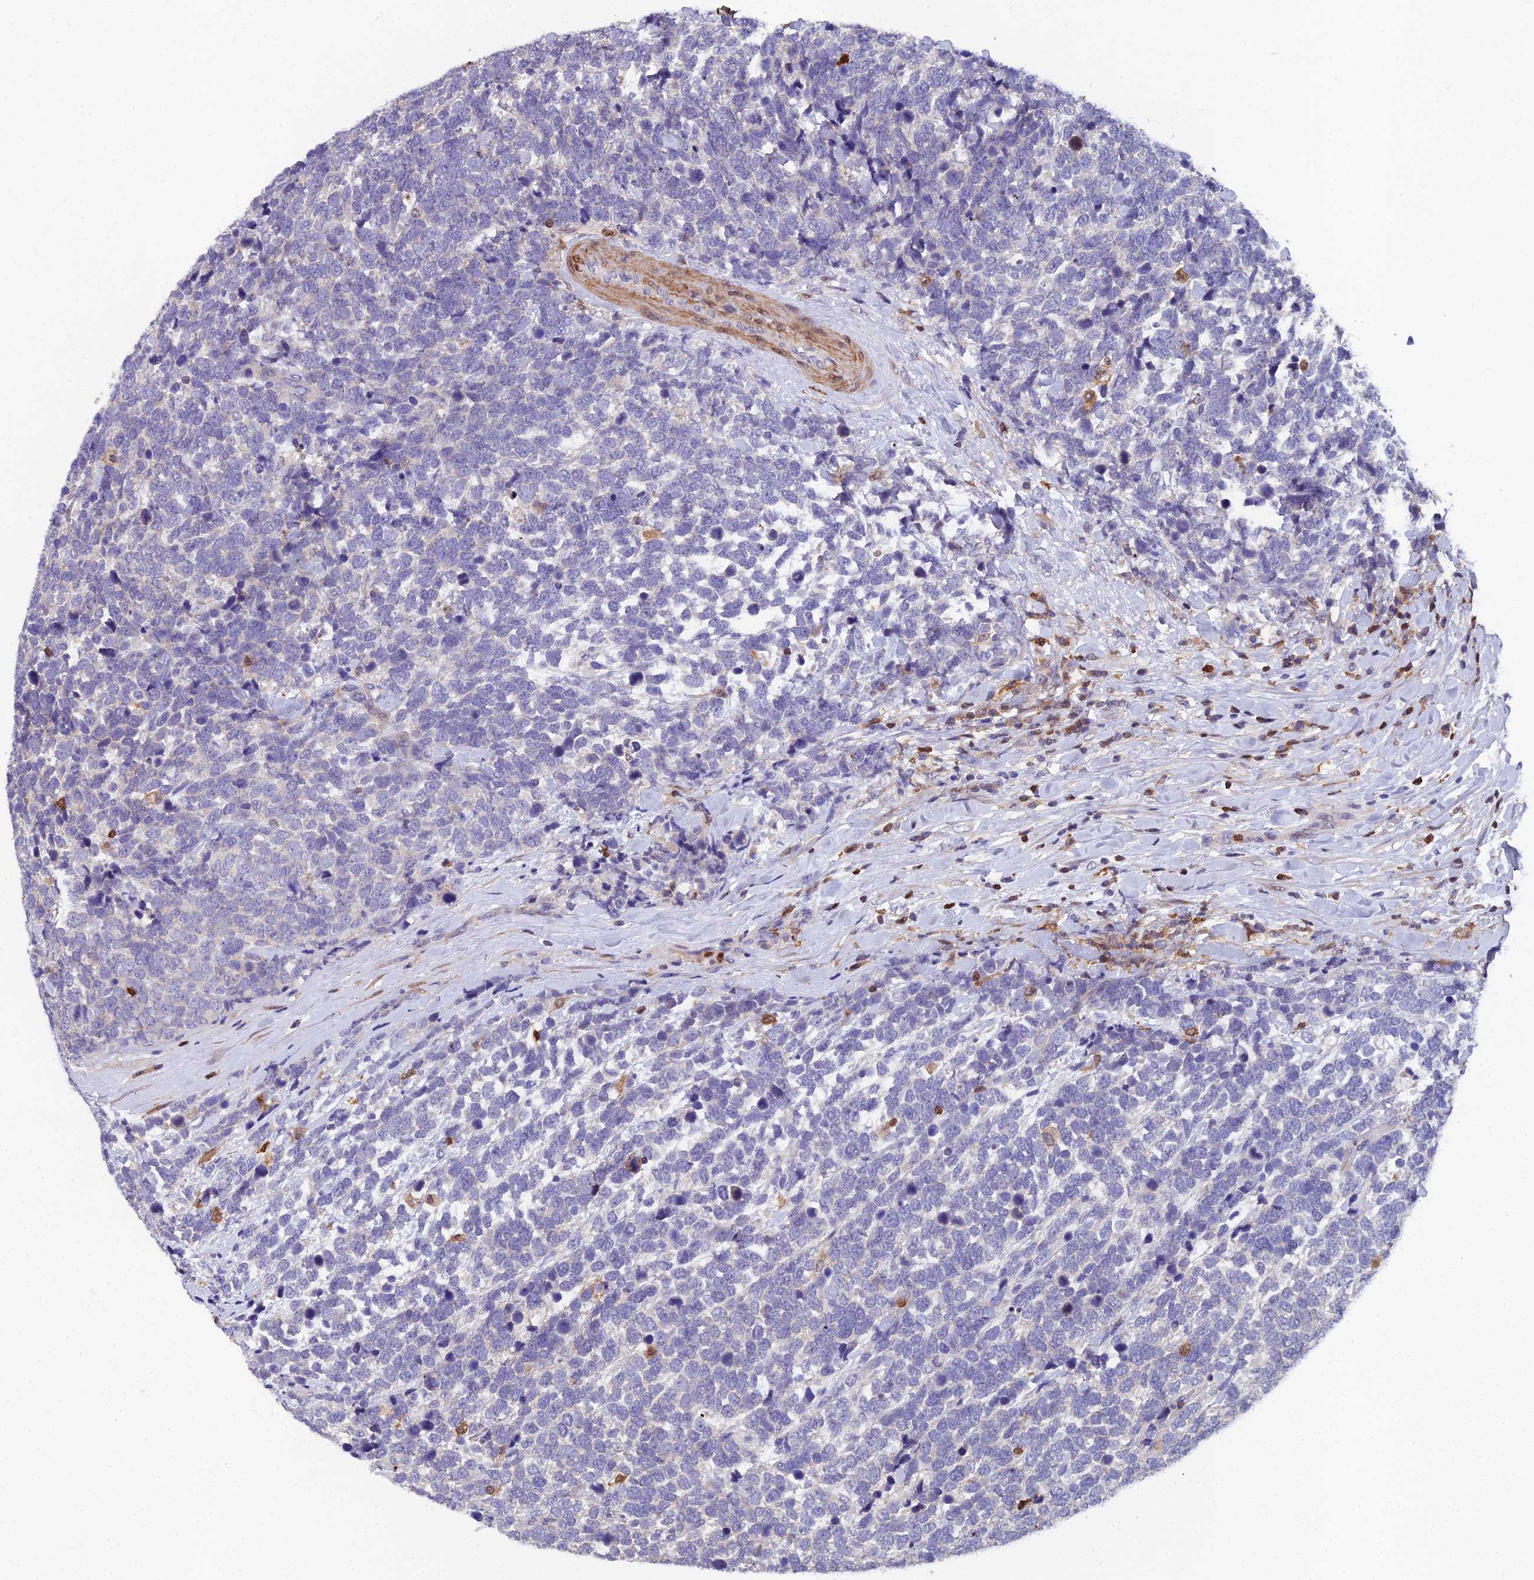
{"staining": {"intensity": "negative", "quantity": "none", "location": "none"}, "tissue": "urothelial cancer", "cell_type": "Tumor cells", "image_type": "cancer", "snomed": [{"axis": "morphology", "description": "Urothelial carcinoma, High grade"}, {"axis": "topography", "description": "Urinary bladder"}], "caption": "Urothelial cancer stained for a protein using immunohistochemistry (IHC) reveals no positivity tumor cells.", "gene": "GALK2", "patient": {"sex": "female", "age": 82}}